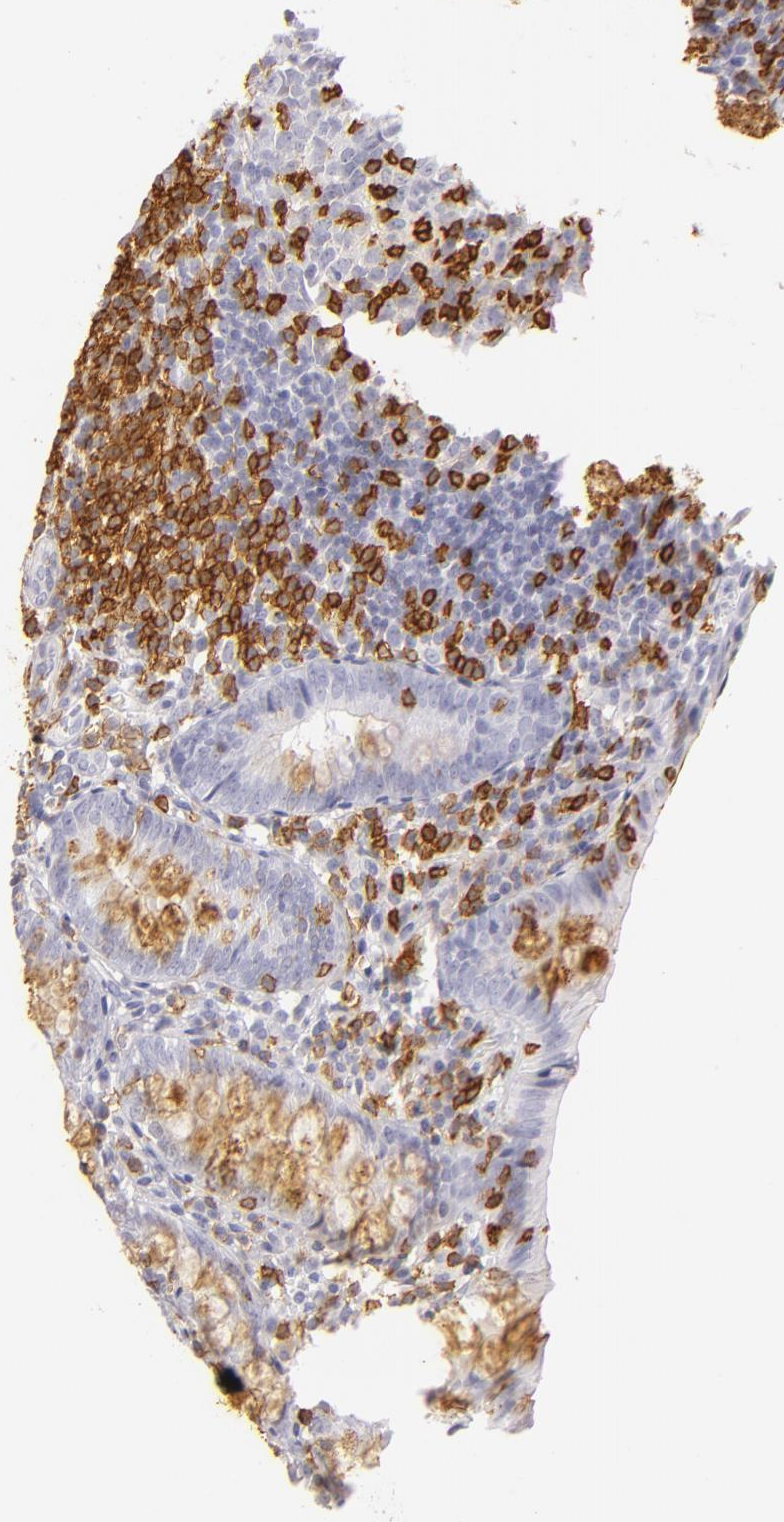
{"staining": {"intensity": "moderate", "quantity": "25%-75%", "location": "cytoplasmic/membranous"}, "tissue": "appendix", "cell_type": "Glandular cells", "image_type": "normal", "snomed": [{"axis": "morphology", "description": "Normal tissue, NOS"}, {"axis": "topography", "description": "Appendix"}], "caption": "Immunohistochemistry photomicrograph of unremarkable appendix stained for a protein (brown), which exhibits medium levels of moderate cytoplasmic/membranous positivity in approximately 25%-75% of glandular cells.", "gene": "LAT", "patient": {"sex": "female", "age": 10}}